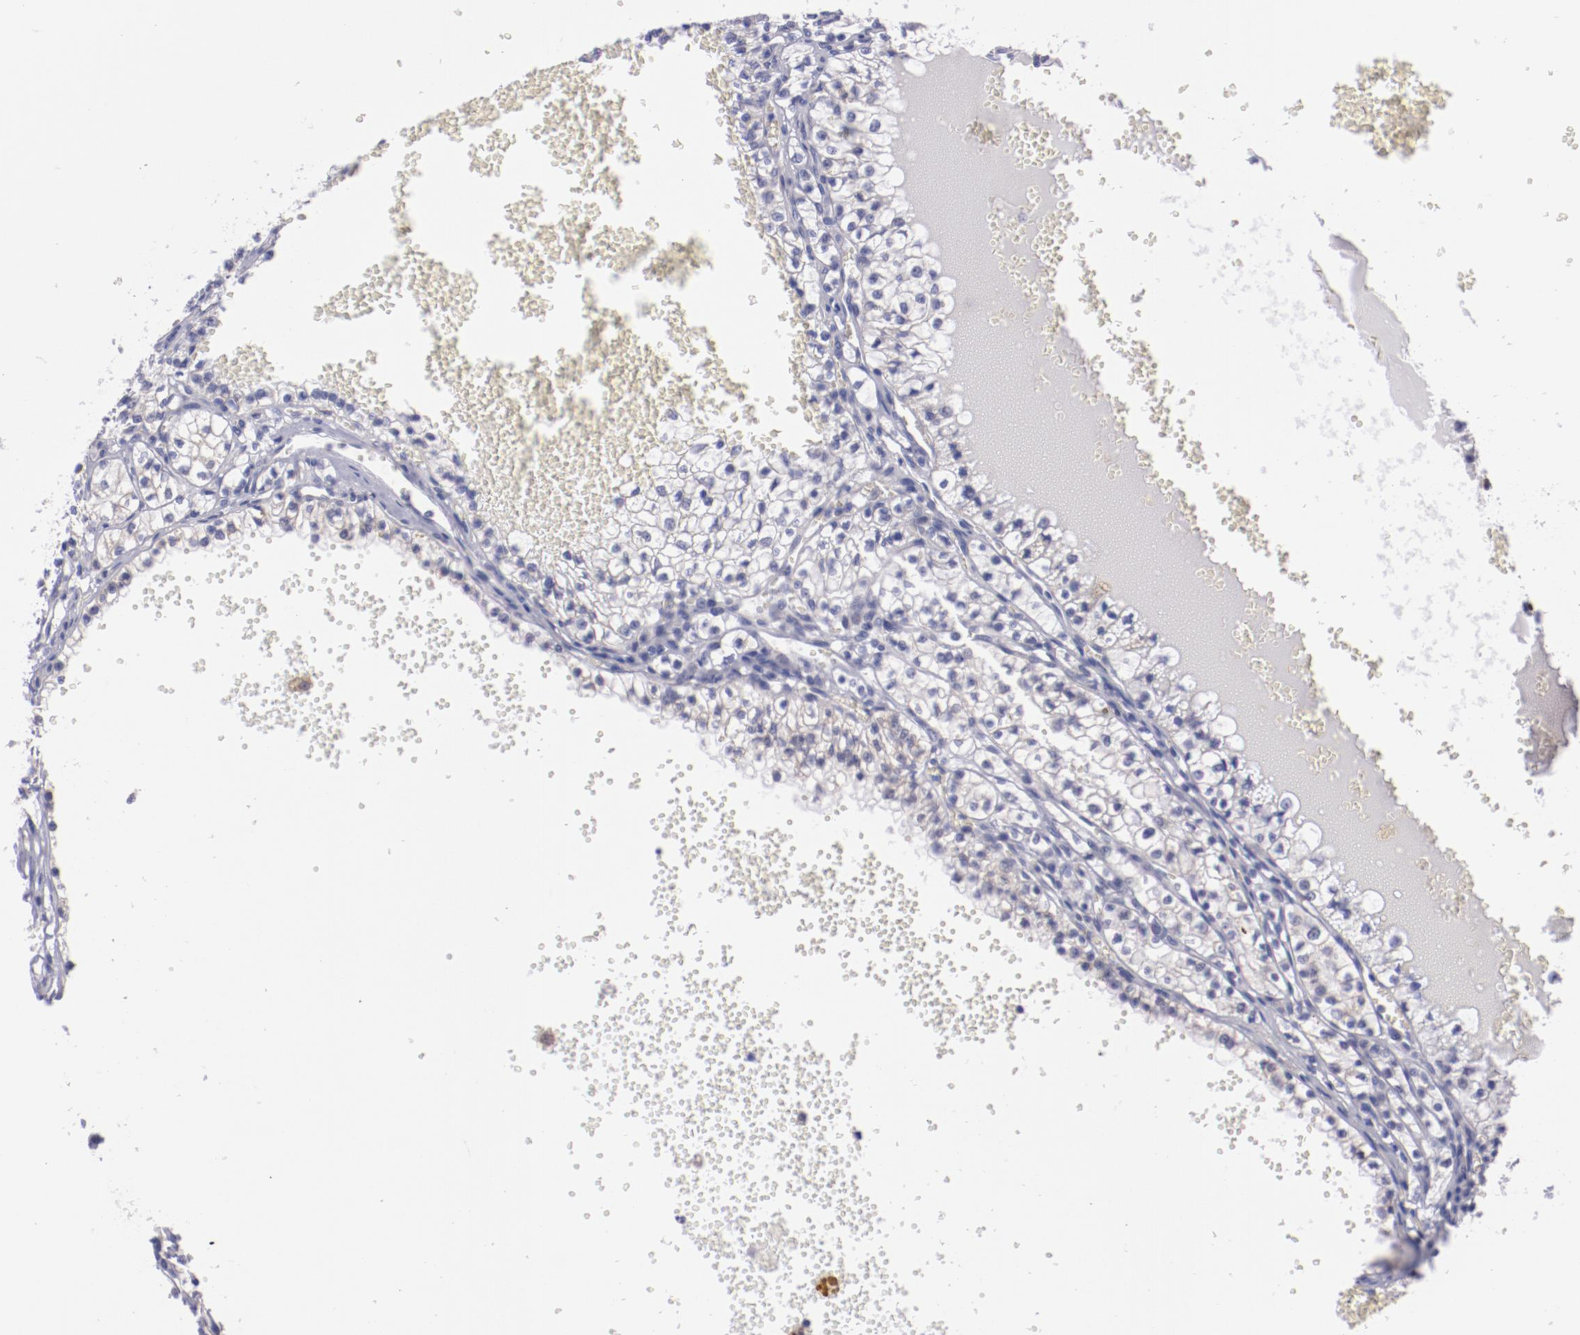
{"staining": {"intensity": "negative", "quantity": "none", "location": "none"}, "tissue": "renal cancer", "cell_type": "Tumor cells", "image_type": "cancer", "snomed": [{"axis": "morphology", "description": "Adenocarcinoma, NOS"}, {"axis": "topography", "description": "Kidney"}], "caption": "Immunohistochemical staining of adenocarcinoma (renal) demonstrates no significant staining in tumor cells.", "gene": "TRAF3", "patient": {"sex": "male", "age": 61}}